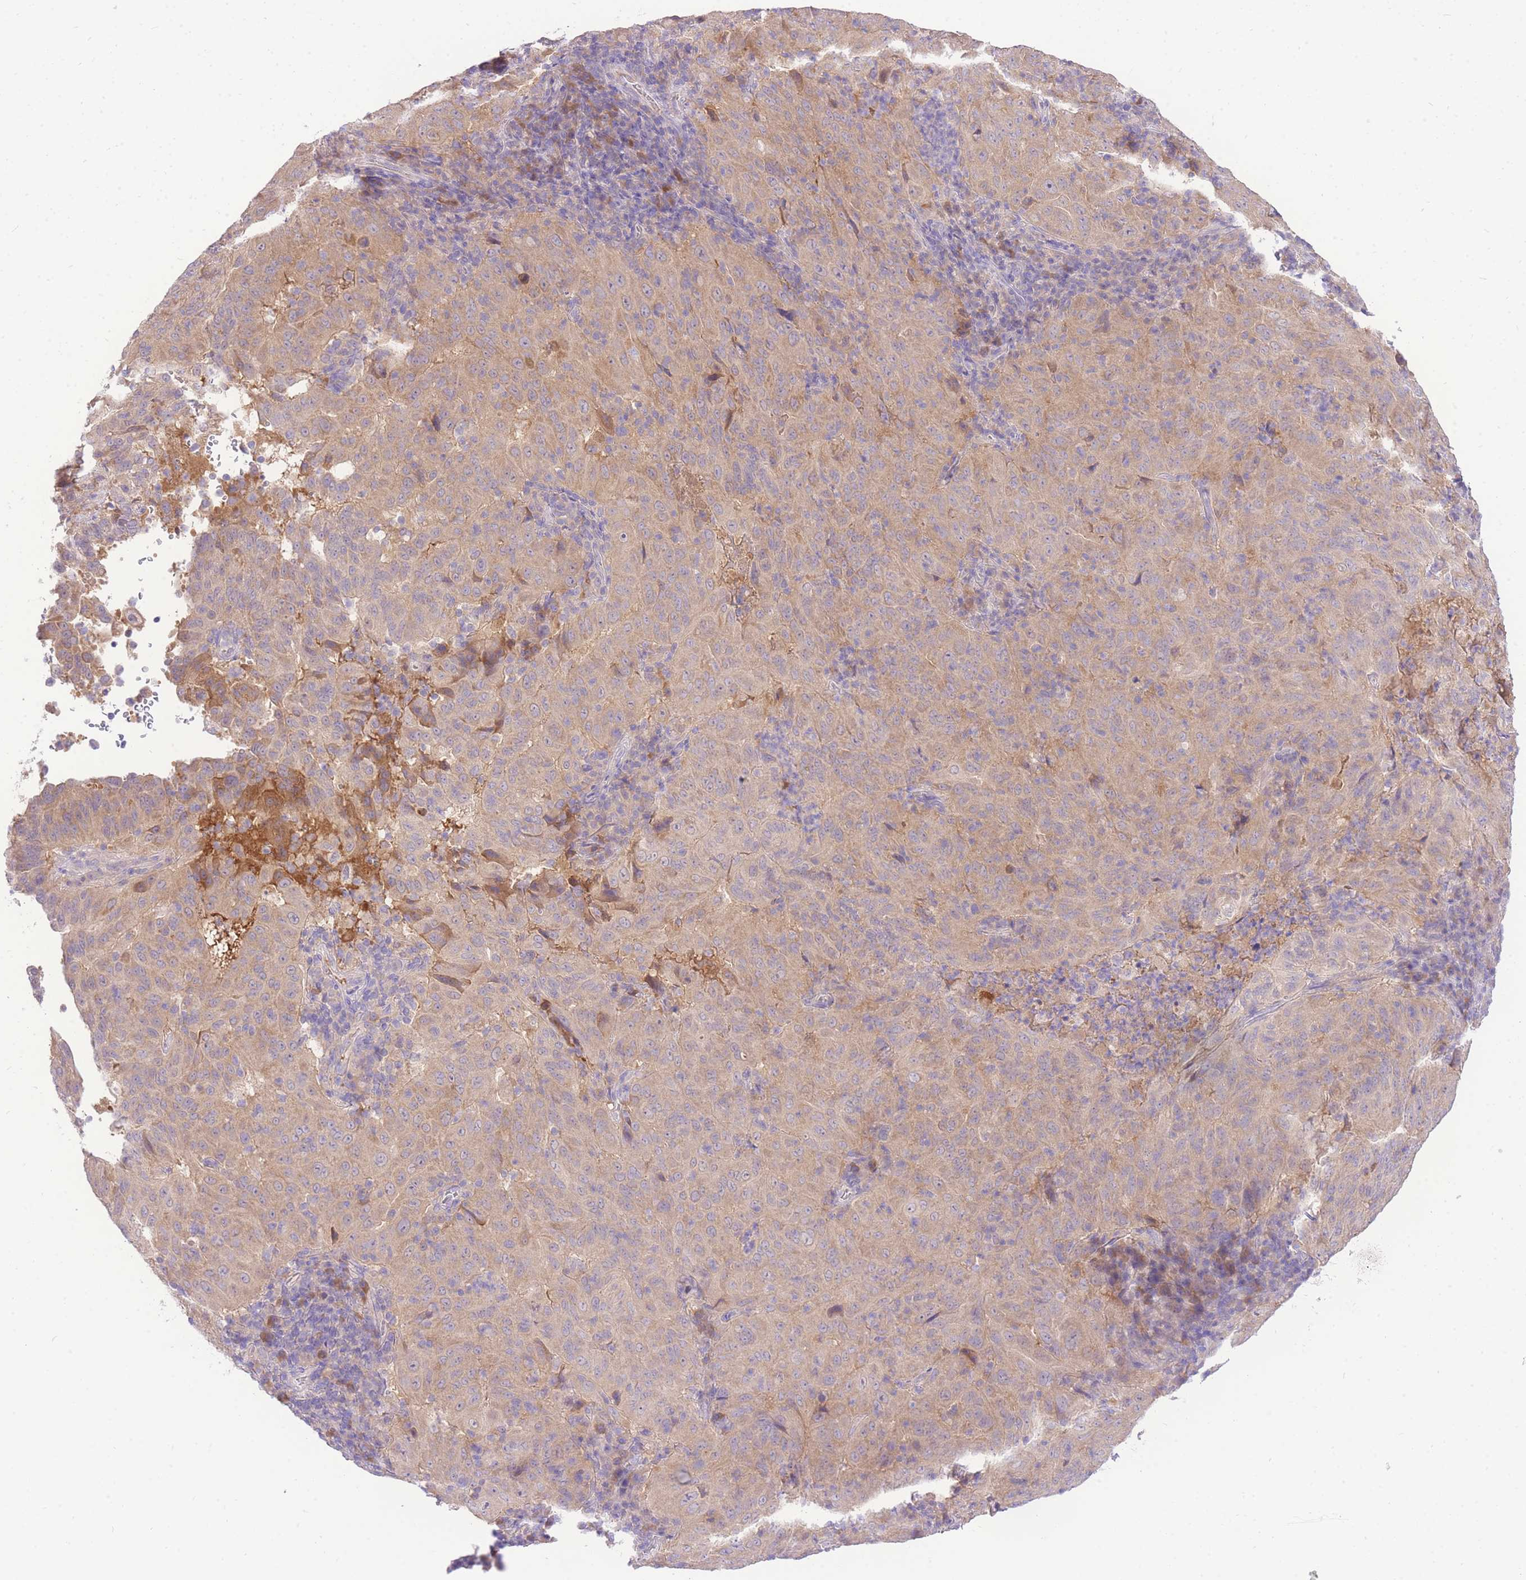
{"staining": {"intensity": "weak", "quantity": ">75%", "location": "cytoplasmic/membranous"}, "tissue": "pancreatic cancer", "cell_type": "Tumor cells", "image_type": "cancer", "snomed": [{"axis": "morphology", "description": "Adenocarcinoma, NOS"}, {"axis": "topography", "description": "Pancreas"}], "caption": "A photomicrograph of pancreatic cancer (adenocarcinoma) stained for a protein shows weak cytoplasmic/membranous brown staining in tumor cells.", "gene": "LIPH", "patient": {"sex": "male", "age": 63}}